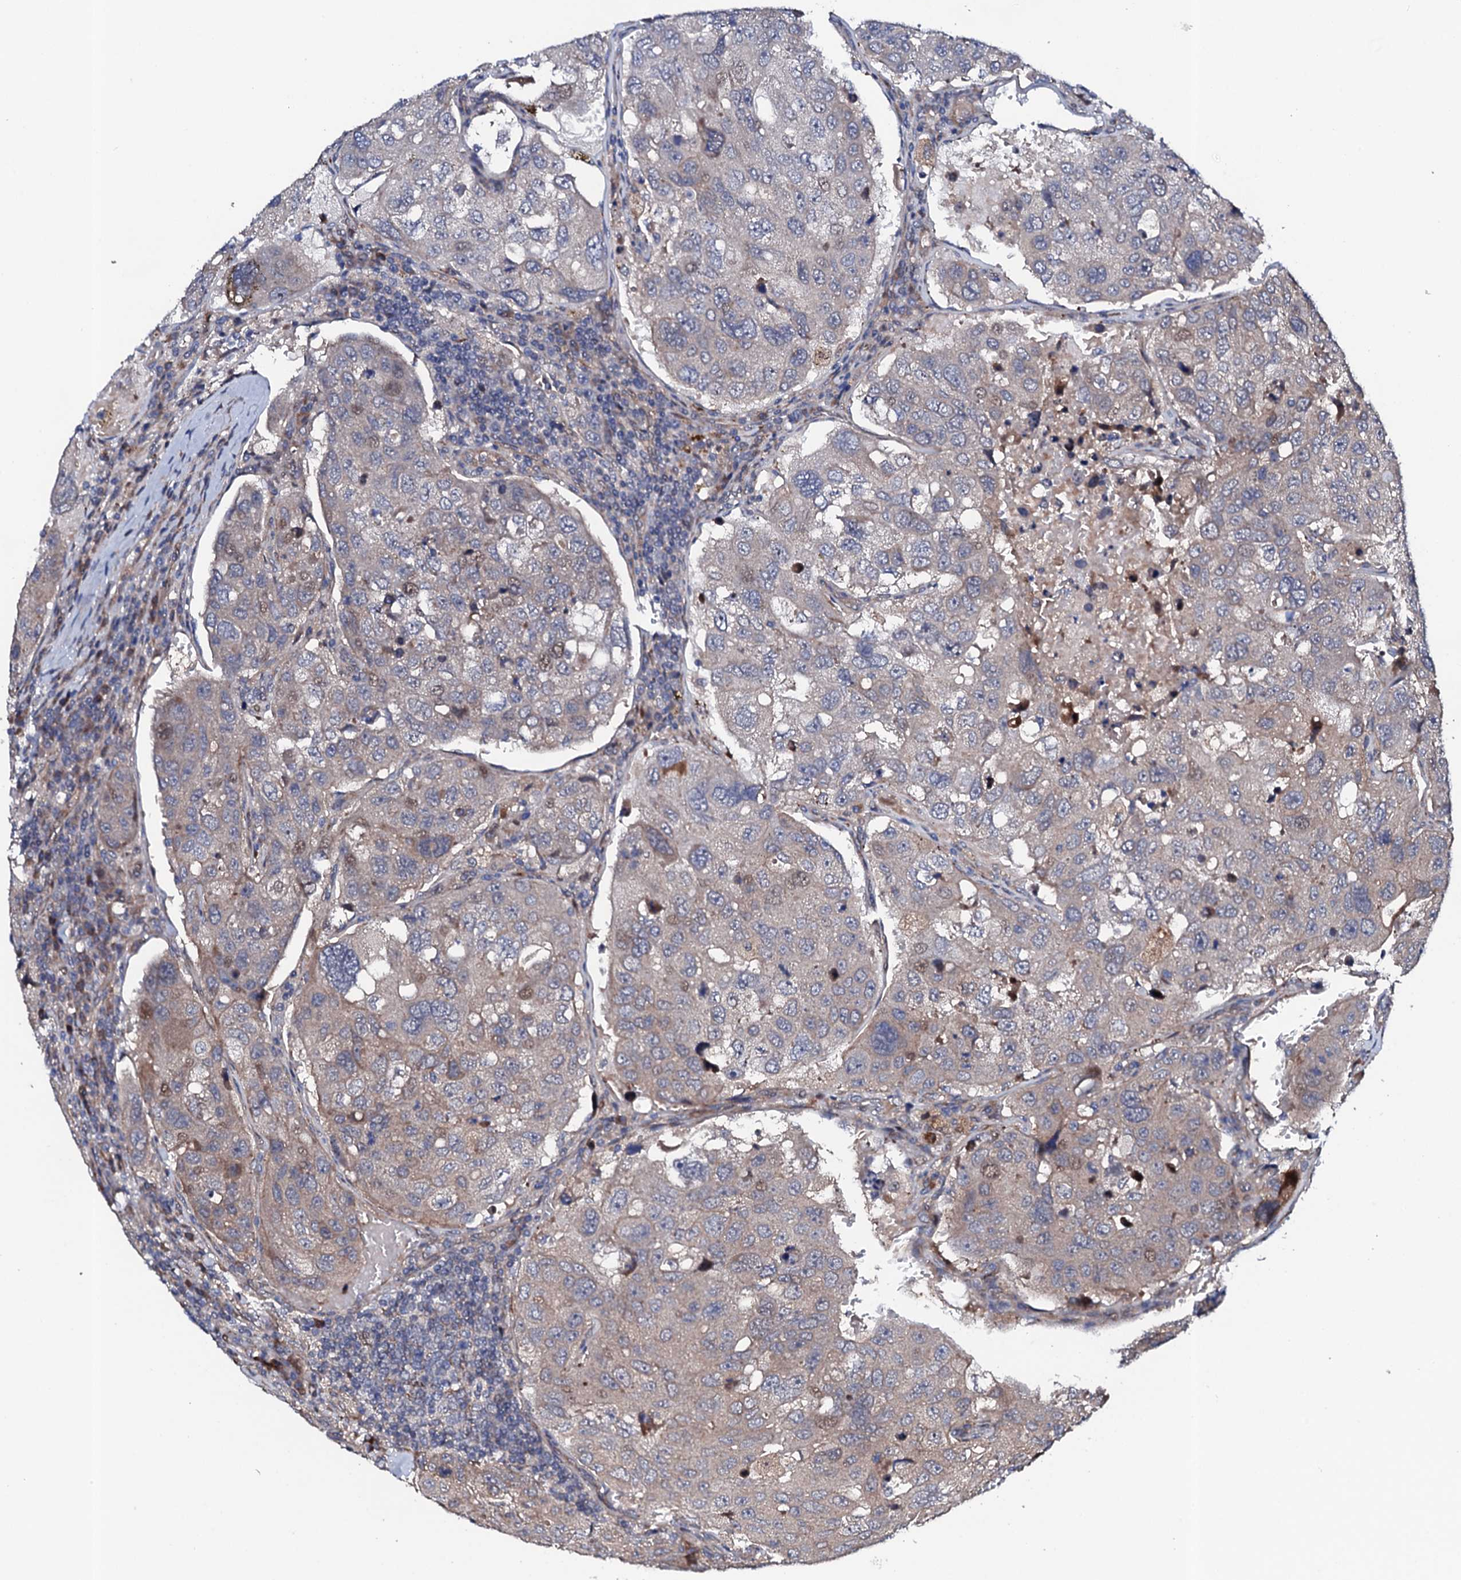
{"staining": {"intensity": "weak", "quantity": "<25%", "location": "cytoplasmic/membranous"}, "tissue": "urothelial cancer", "cell_type": "Tumor cells", "image_type": "cancer", "snomed": [{"axis": "morphology", "description": "Urothelial carcinoma, High grade"}, {"axis": "topography", "description": "Lymph node"}, {"axis": "topography", "description": "Urinary bladder"}], "caption": "DAB immunohistochemical staining of human high-grade urothelial carcinoma exhibits no significant positivity in tumor cells.", "gene": "CIAO2A", "patient": {"sex": "male", "age": 51}}